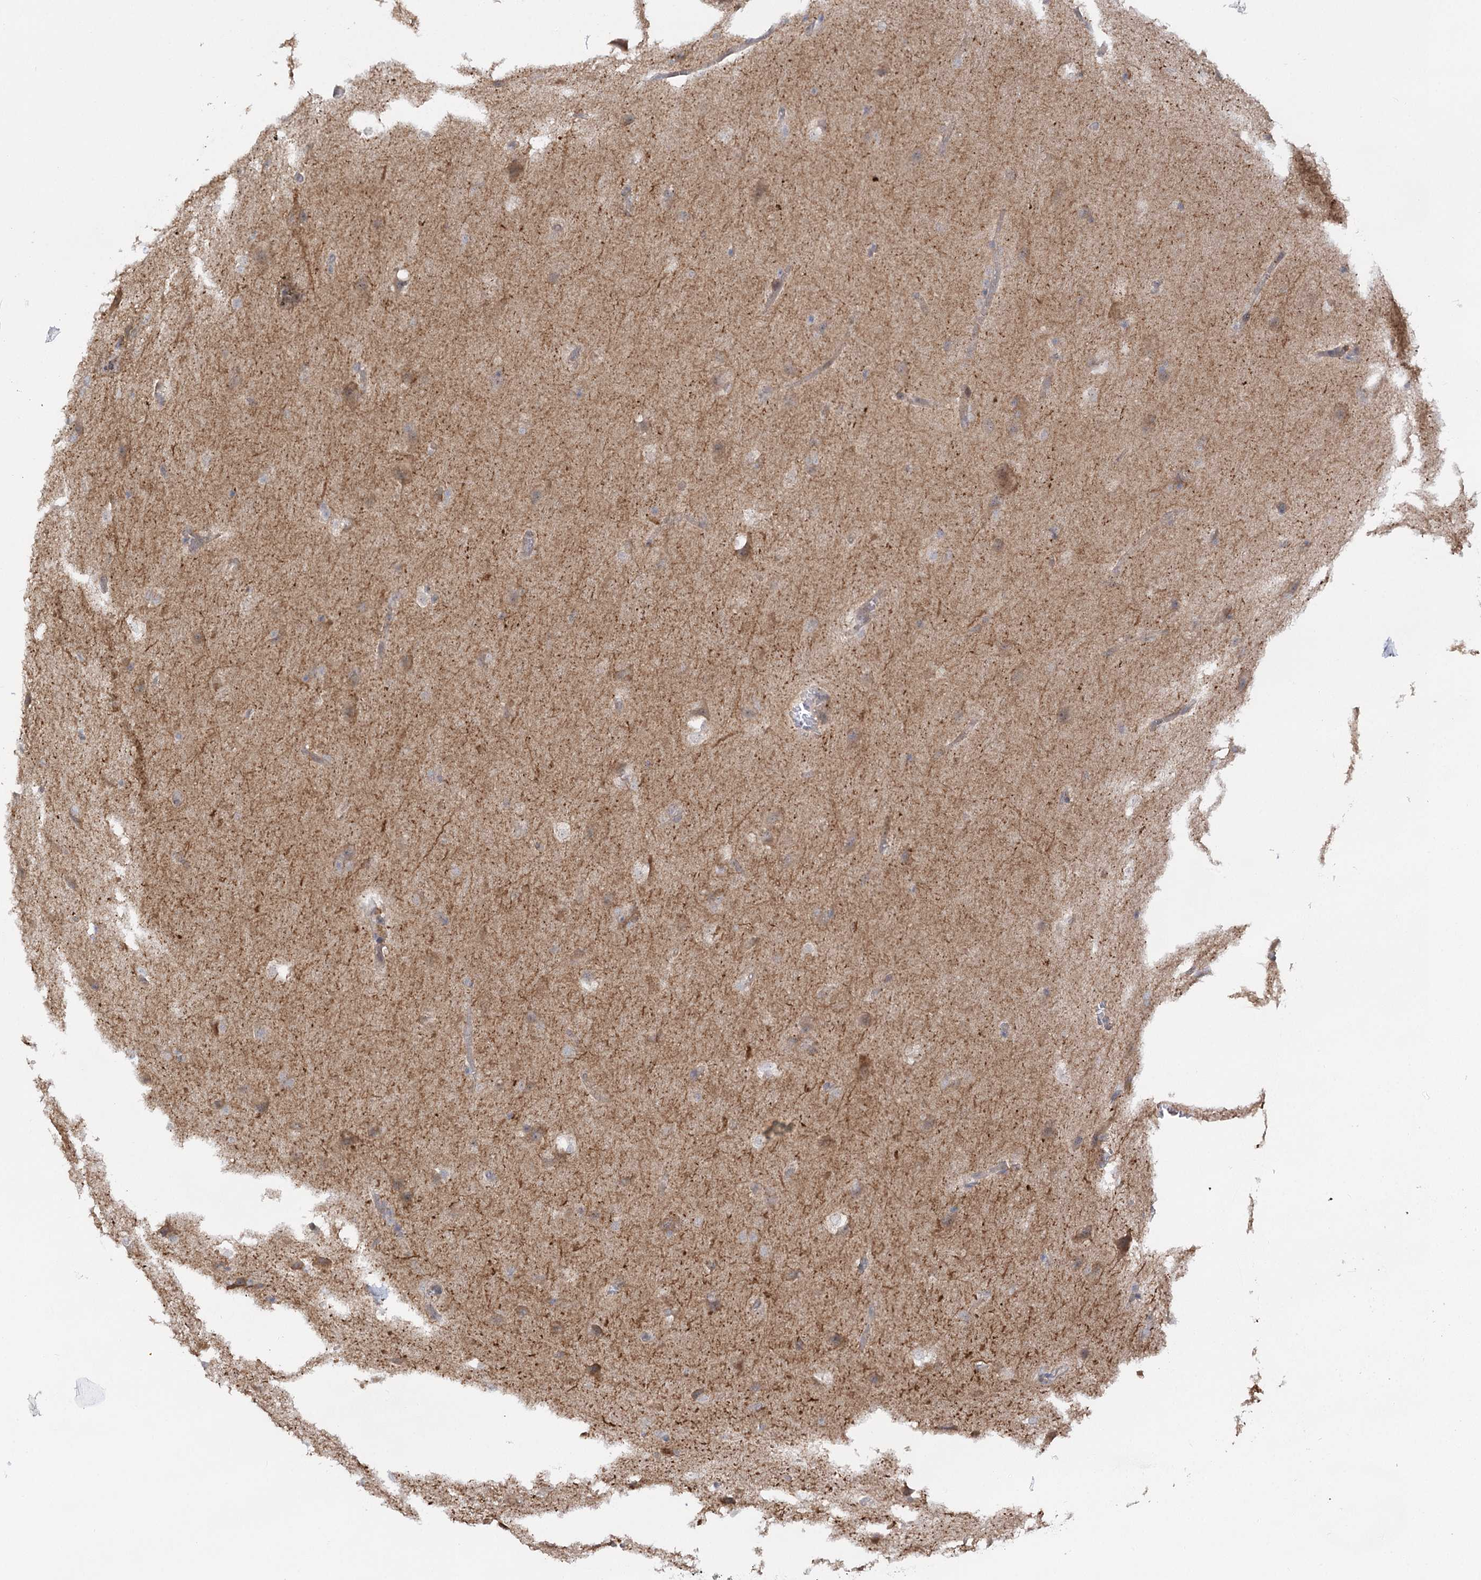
{"staining": {"intensity": "weak", "quantity": "<25%", "location": "cytoplasmic/membranous"}, "tissue": "glioma", "cell_type": "Tumor cells", "image_type": "cancer", "snomed": [{"axis": "morphology", "description": "Glioma, malignant, Low grade"}, {"axis": "topography", "description": "Brain"}], "caption": "A photomicrograph of human glioma is negative for staining in tumor cells.", "gene": "SYTL1", "patient": {"sex": "female", "age": 37}}